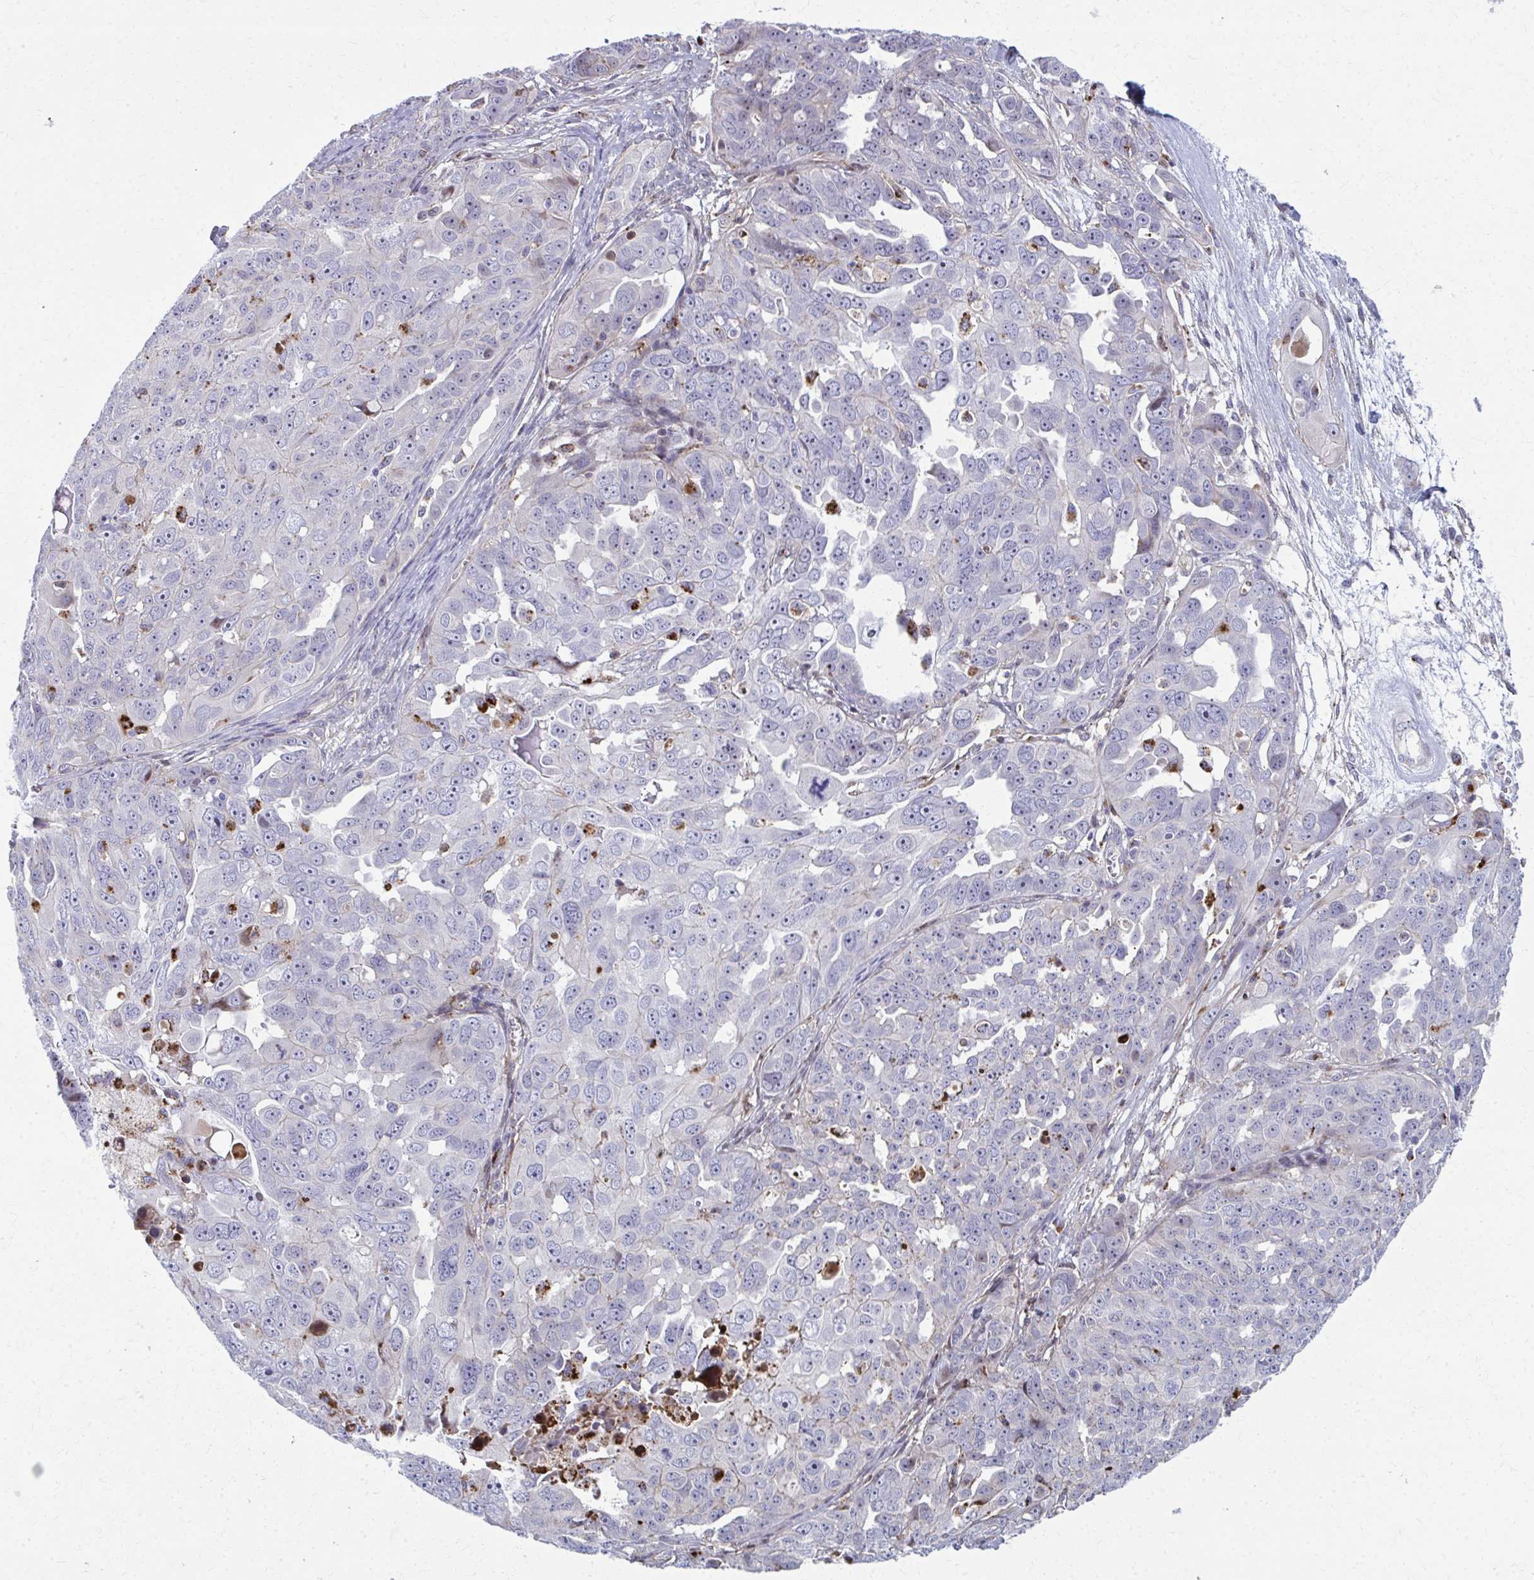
{"staining": {"intensity": "negative", "quantity": "none", "location": "none"}, "tissue": "ovarian cancer", "cell_type": "Tumor cells", "image_type": "cancer", "snomed": [{"axis": "morphology", "description": "Carcinoma, endometroid"}, {"axis": "topography", "description": "Ovary"}], "caption": "Immunohistochemistry image of ovarian cancer (endometroid carcinoma) stained for a protein (brown), which reveals no positivity in tumor cells.", "gene": "LRRC4B", "patient": {"sex": "female", "age": 70}}